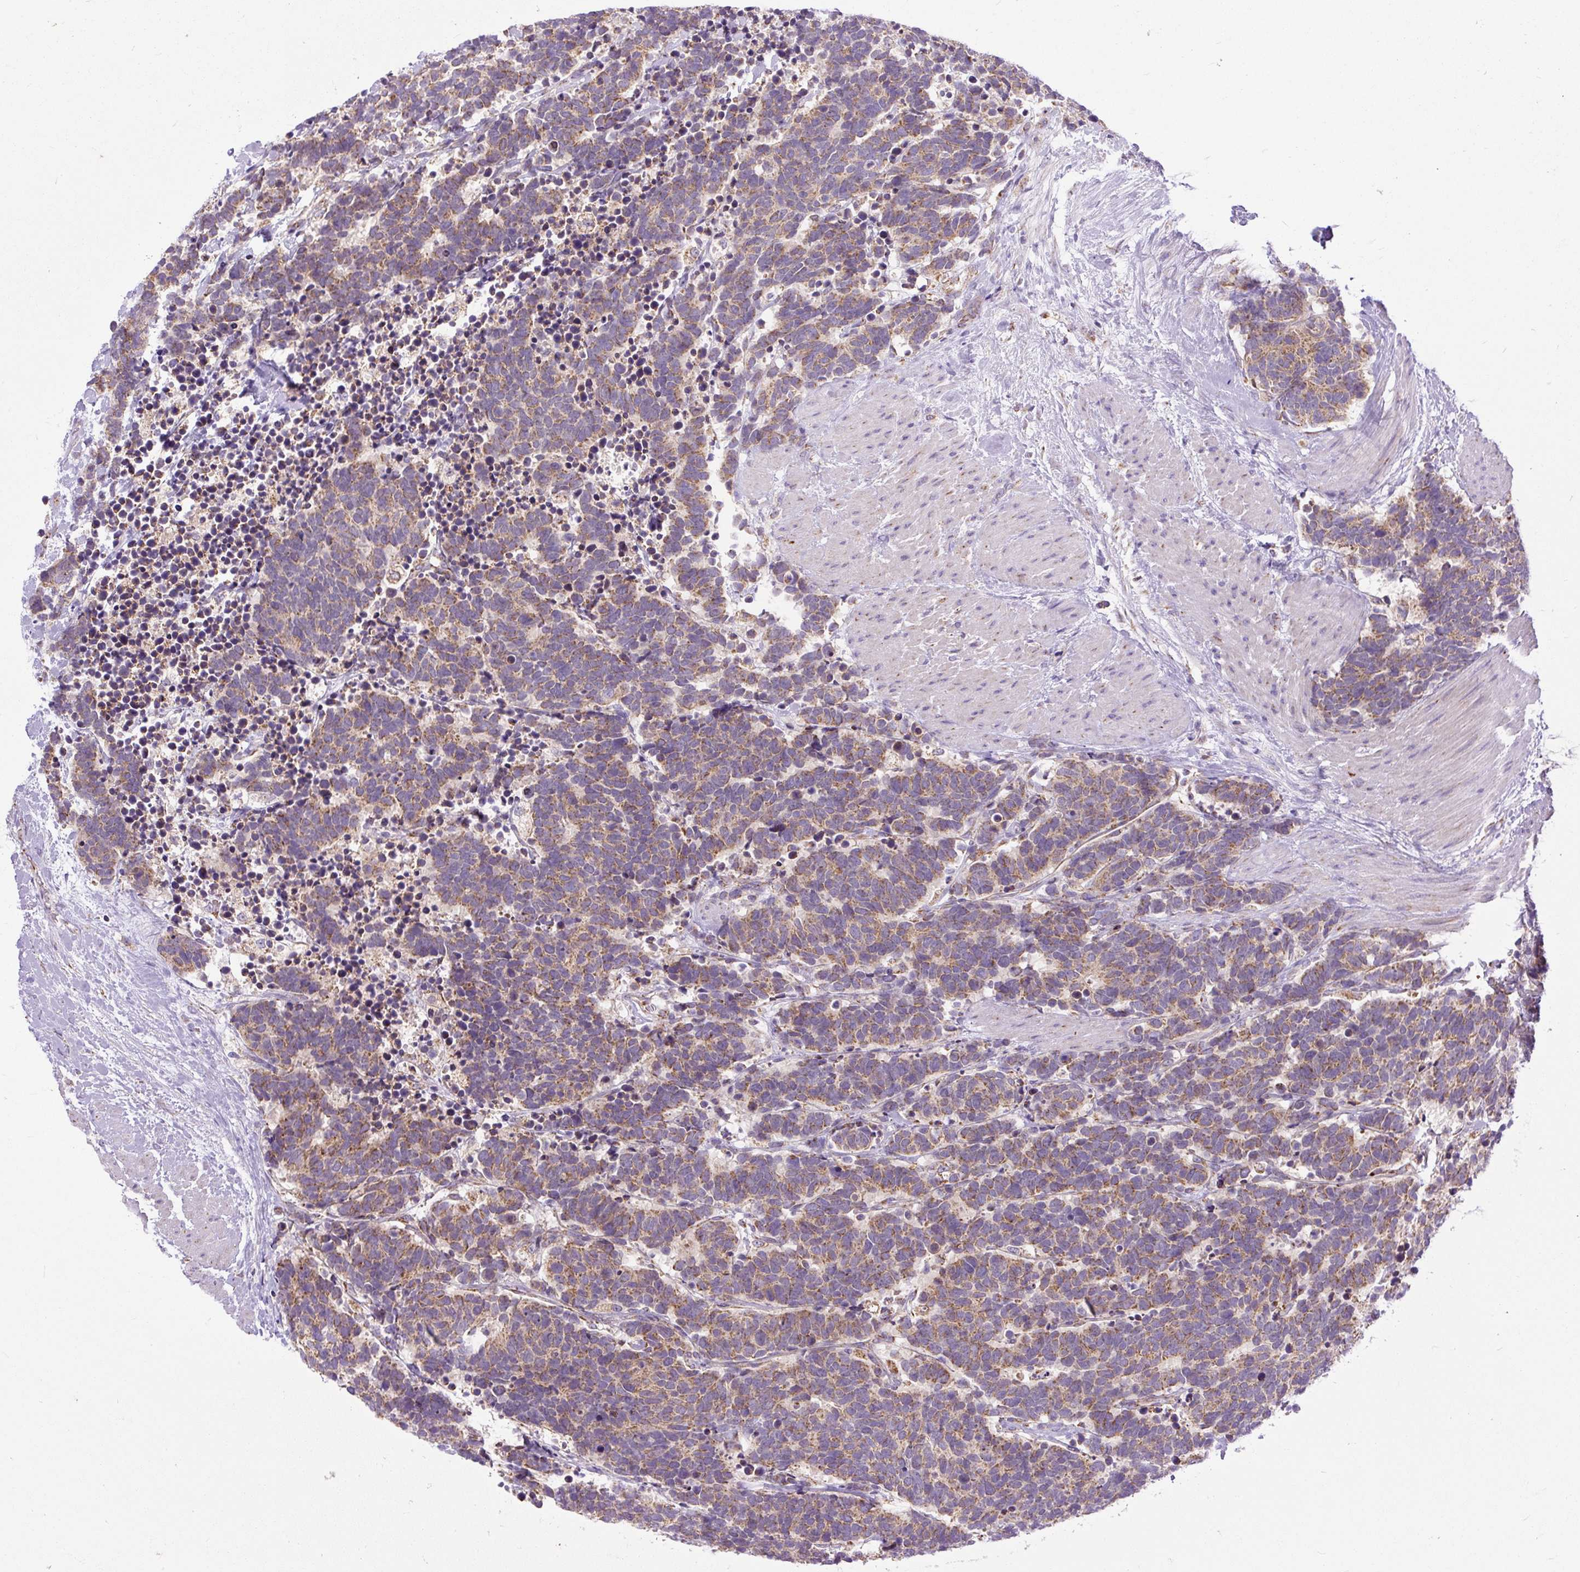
{"staining": {"intensity": "moderate", "quantity": ">75%", "location": "cytoplasmic/membranous"}, "tissue": "carcinoid", "cell_type": "Tumor cells", "image_type": "cancer", "snomed": [{"axis": "morphology", "description": "Carcinoma, NOS"}, {"axis": "morphology", "description": "Carcinoid, malignant, NOS"}, {"axis": "topography", "description": "Prostate"}], "caption": "Immunohistochemistry image of carcinoma stained for a protein (brown), which demonstrates medium levels of moderate cytoplasmic/membranous positivity in about >75% of tumor cells.", "gene": "TM2D3", "patient": {"sex": "male", "age": 57}}